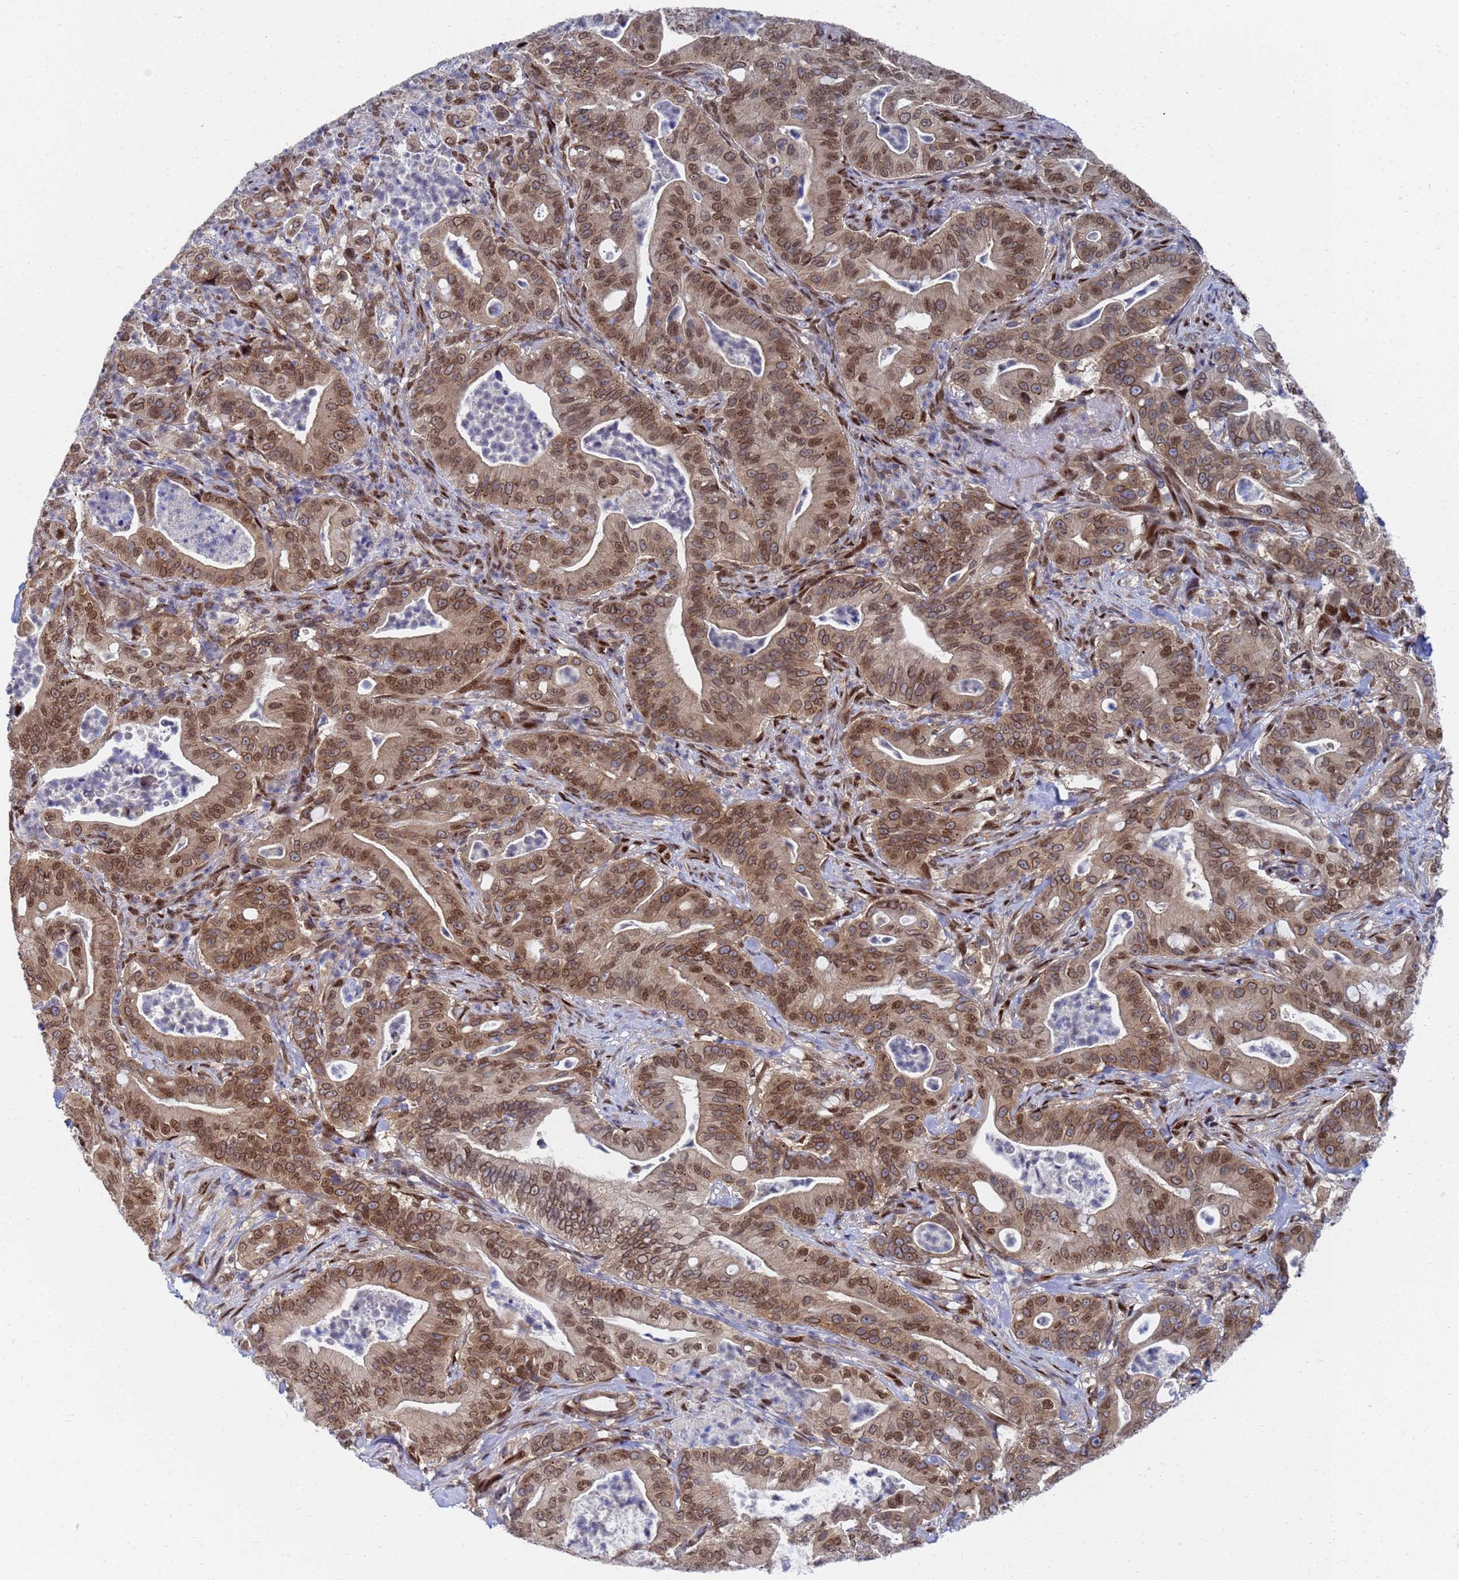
{"staining": {"intensity": "moderate", "quantity": ">75%", "location": "cytoplasmic/membranous,nuclear"}, "tissue": "pancreatic cancer", "cell_type": "Tumor cells", "image_type": "cancer", "snomed": [{"axis": "morphology", "description": "Adenocarcinoma, NOS"}, {"axis": "topography", "description": "Pancreas"}], "caption": "Immunohistochemical staining of pancreatic cancer (adenocarcinoma) exhibits moderate cytoplasmic/membranous and nuclear protein positivity in about >75% of tumor cells. The staining is performed using DAB brown chromogen to label protein expression. The nuclei are counter-stained blue using hematoxylin.", "gene": "AP5Z1", "patient": {"sex": "male", "age": 71}}